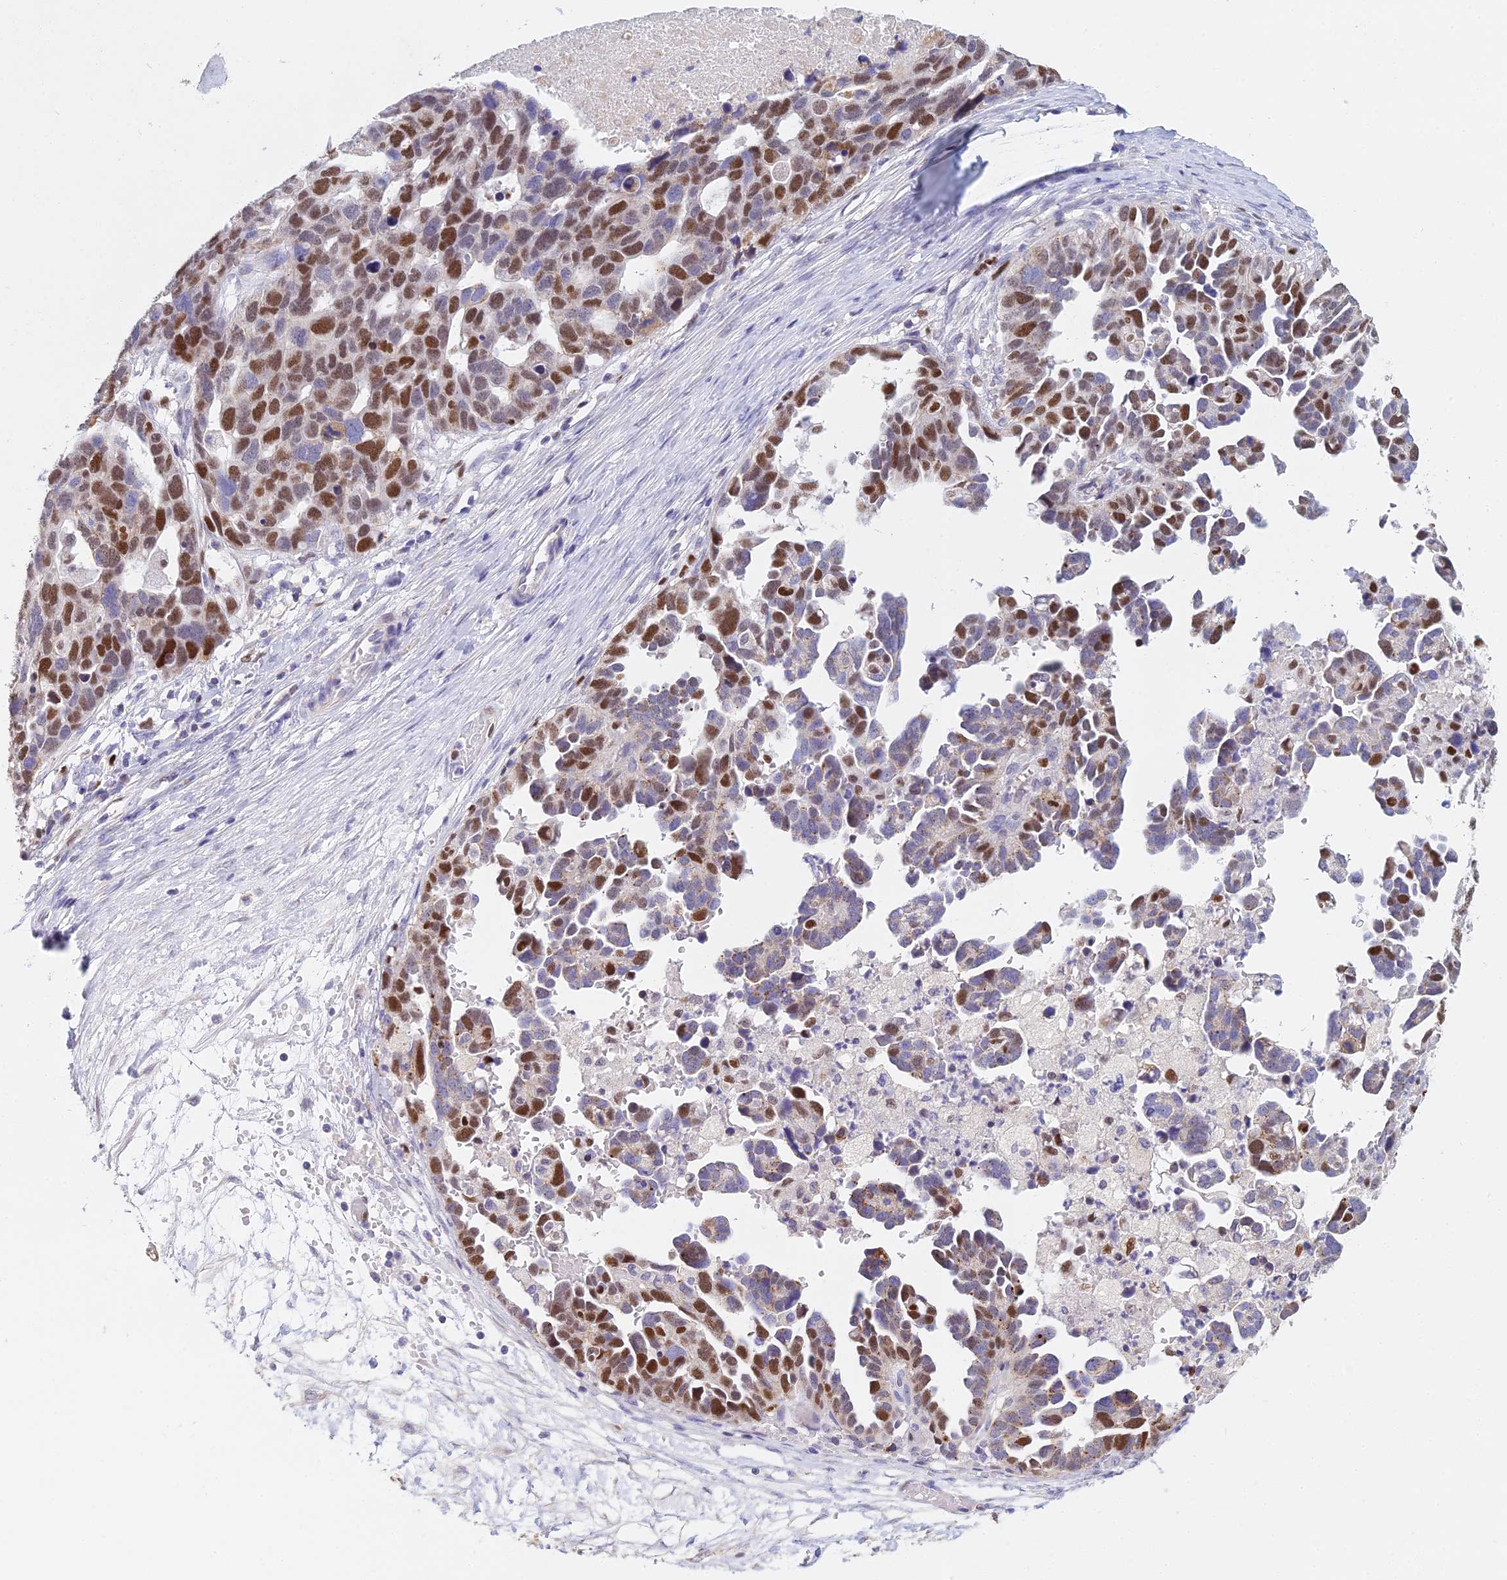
{"staining": {"intensity": "strong", "quantity": "25%-75%", "location": "nuclear"}, "tissue": "ovarian cancer", "cell_type": "Tumor cells", "image_type": "cancer", "snomed": [{"axis": "morphology", "description": "Cystadenocarcinoma, serous, NOS"}, {"axis": "topography", "description": "Ovary"}], "caption": "Human ovarian cancer (serous cystadenocarcinoma) stained for a protein (brown) exhibits strong nuclear positive expression in about 25%-75% of tumor cells.", "gene": "MCM2", "patient": {"sex": "female", "age": 54}}